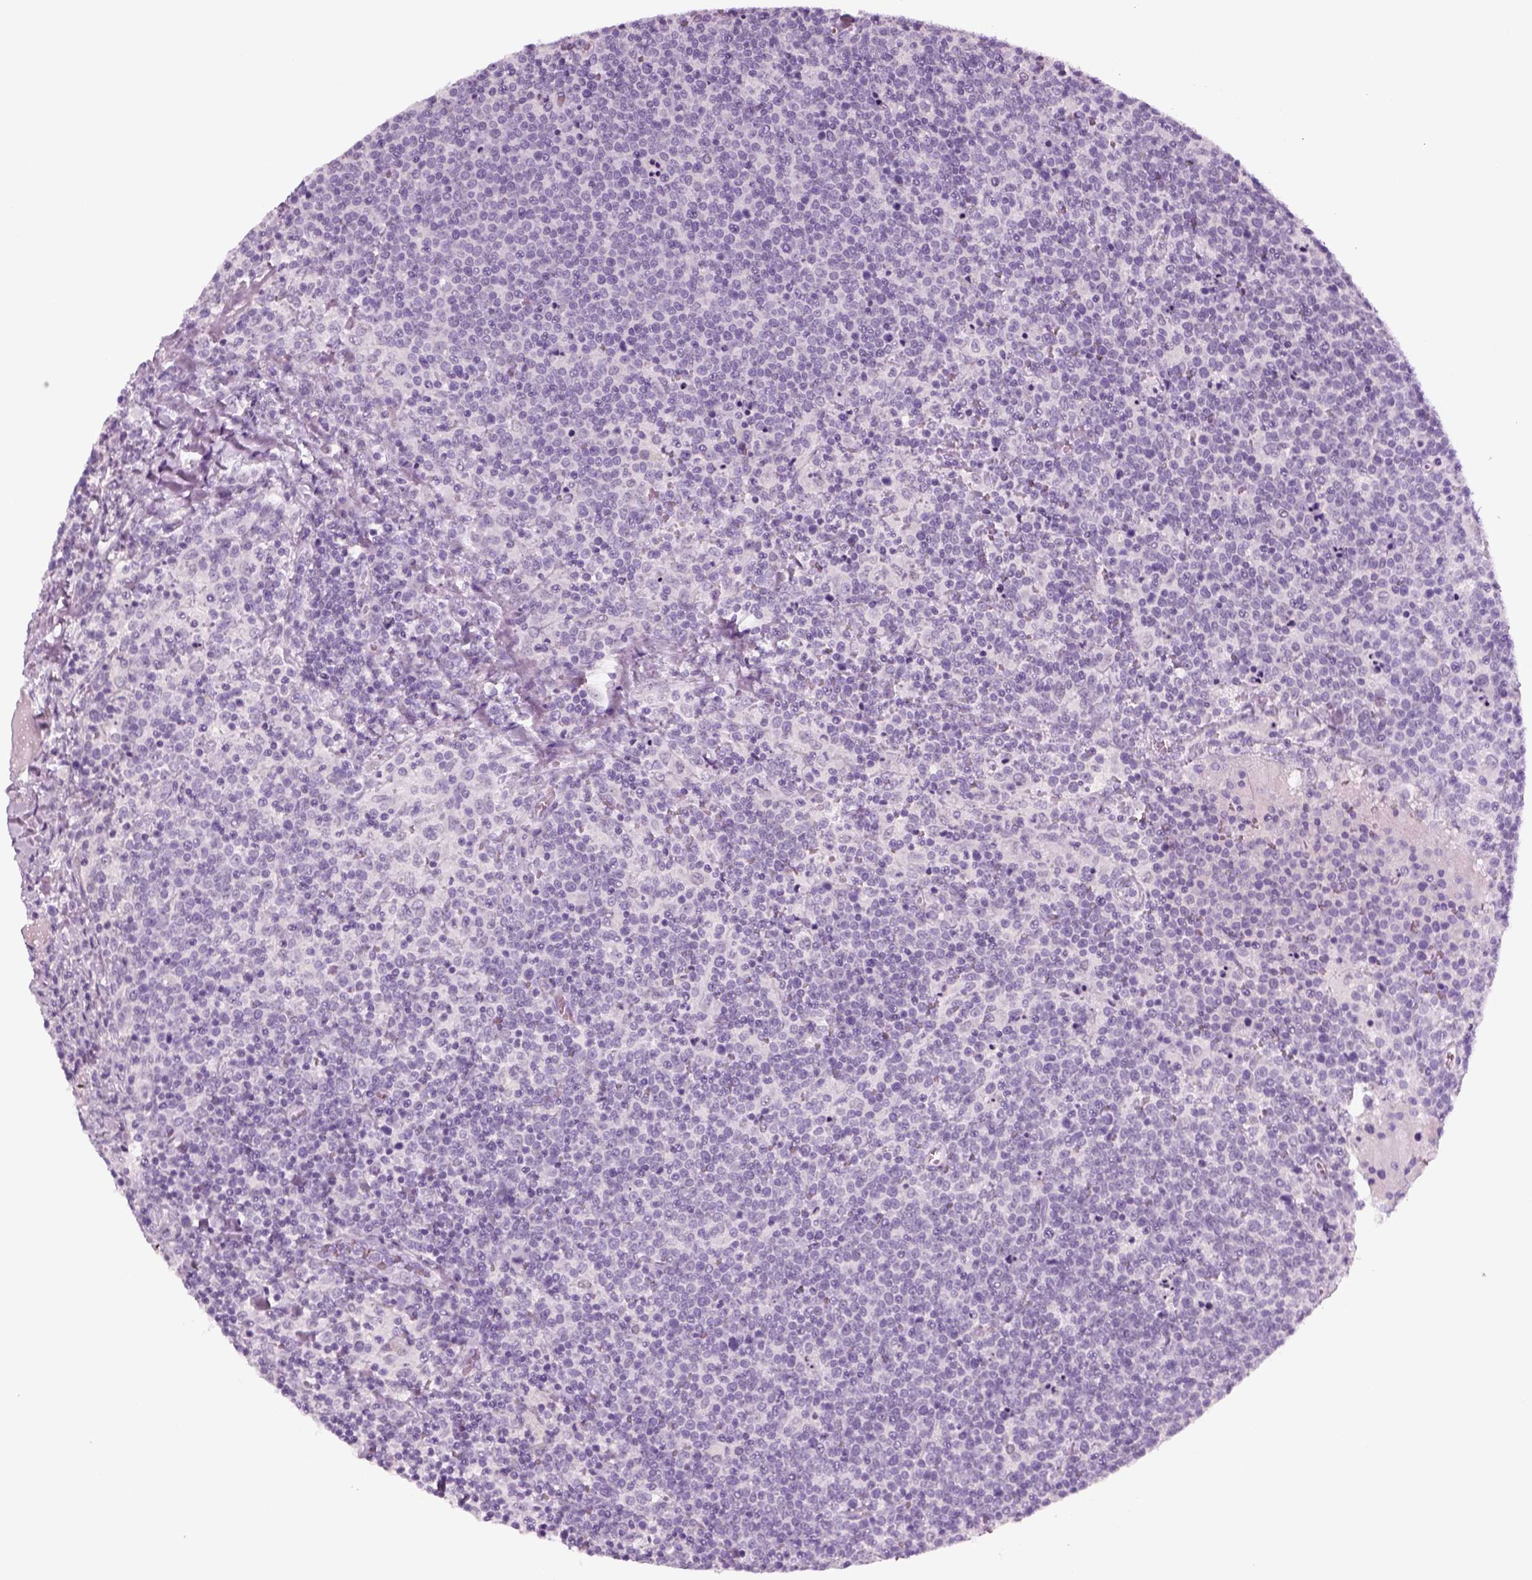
{"staining": {"intensity": "negative", "quantity": "none", "location": "none"}, "tissue": "lymphoma", "cell_type": "Tumor cells", "image_type": "cancer", "snomed": [{"axis": "morphology", "description": "Malignant lymphoma, non-Hodgkin's type, High grade"}, {"axis": "topography", "description": "Lymph node"}], "caption": "Immunohistochemical staining of malignant lymphoma, non-Hodgkin's type (high-grade) reveals no significant staining in tumor cells.", "gene": "KRT75", "patient": {"sex": "male", "age": 61}}